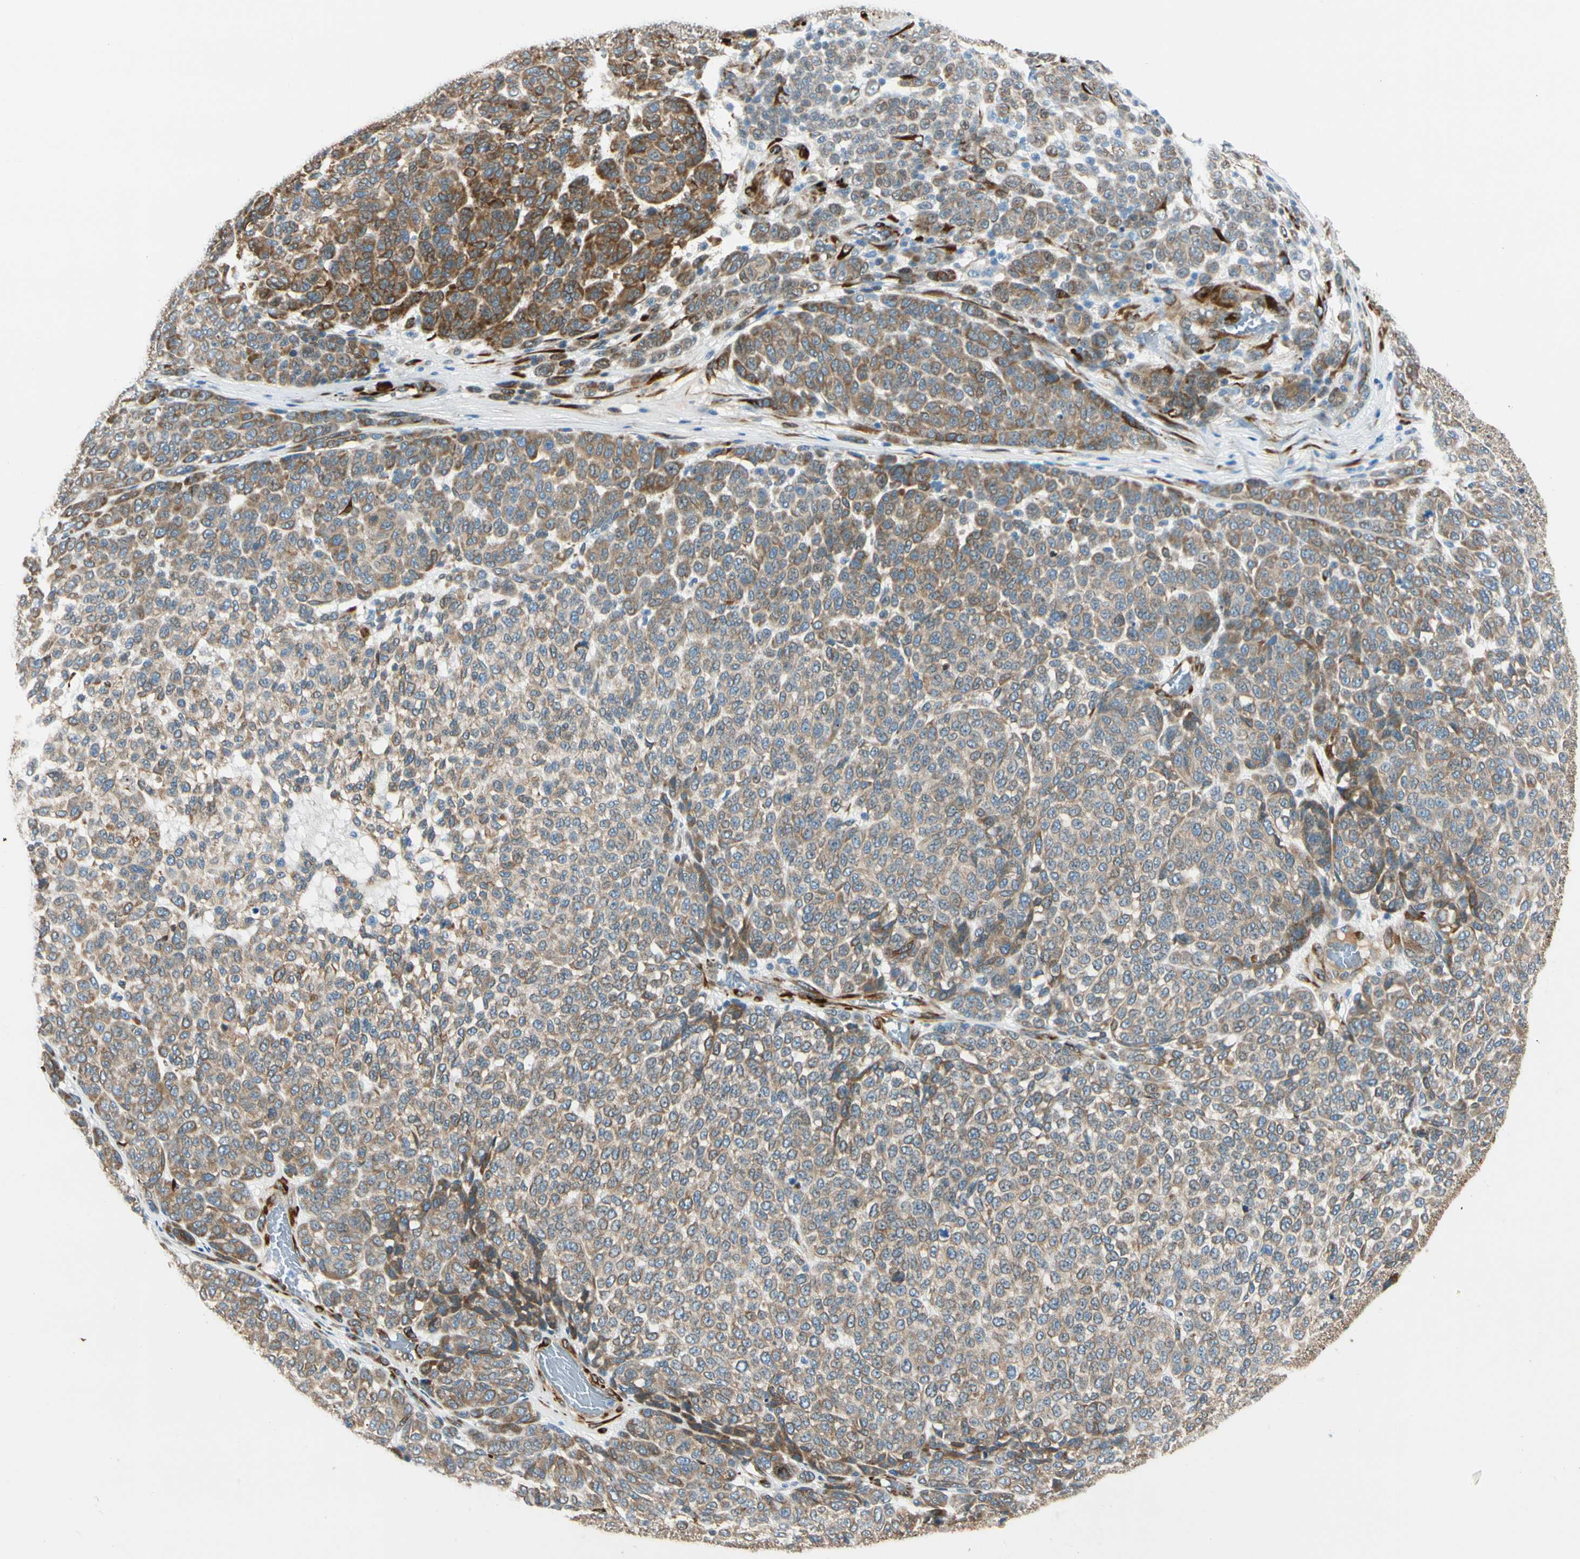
{"staining": {"intensity": "weak", "quantity": ">75%", "location": "cytoplasmic/membranous"}, "tissue": "melanoma", "cell_type": "Tumor cells", "image_type": "cancer", "snomed": [{"axis": "morphology", "description": "Malignant melanoma, NOS"}, {"axis": "topography", "description": "Skin"}], "caption": "Tumor cells display weak cytoplasmic/membranous positivity in about >75% of cells in melanoma. Ihc stains the protein in brown and the nuclei are stained blue.", "gene": "FKBP7", "patient": {"sex": "male", "age": 59}}